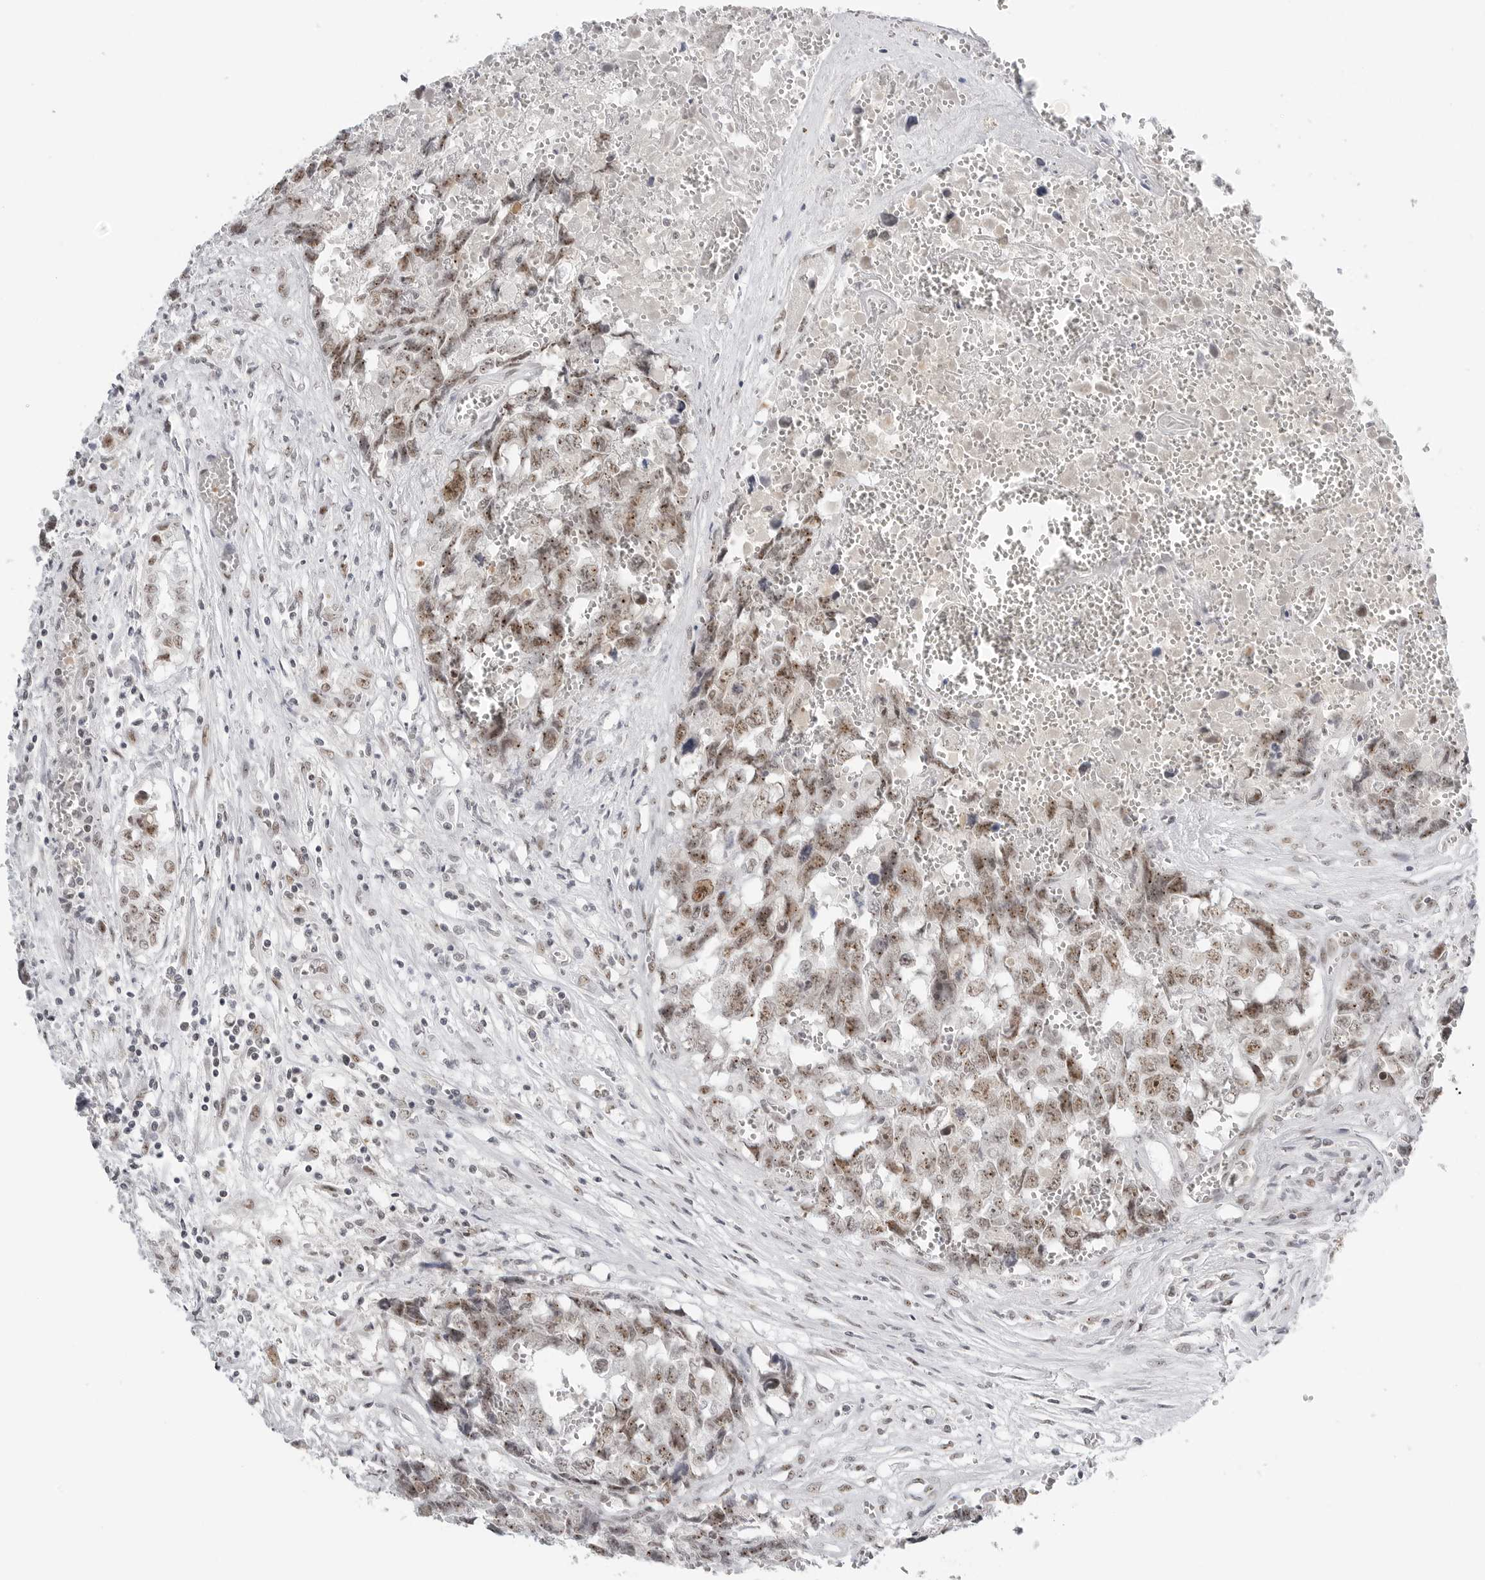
{"staining": {"intensity": "moderate", "quantity": ">75%", "location": "nuclear"}, "tissue": "testis cancer", "cell_type": "Tumor cells", "image_type": "cancer", "snomed": [{"axis": "morphology", "description": "Carcinoma, Embryonal, NOS"}, {"axis": "topography", "description": "Testis"}], "caption": "Approximately >75% of tumor cells in testis cancer reveal moderate nuclear protein expression as visualized by brown immunohistochemical staining.", "gene": "WRAP53", "patient": {"sex": "male", "age": 31}}